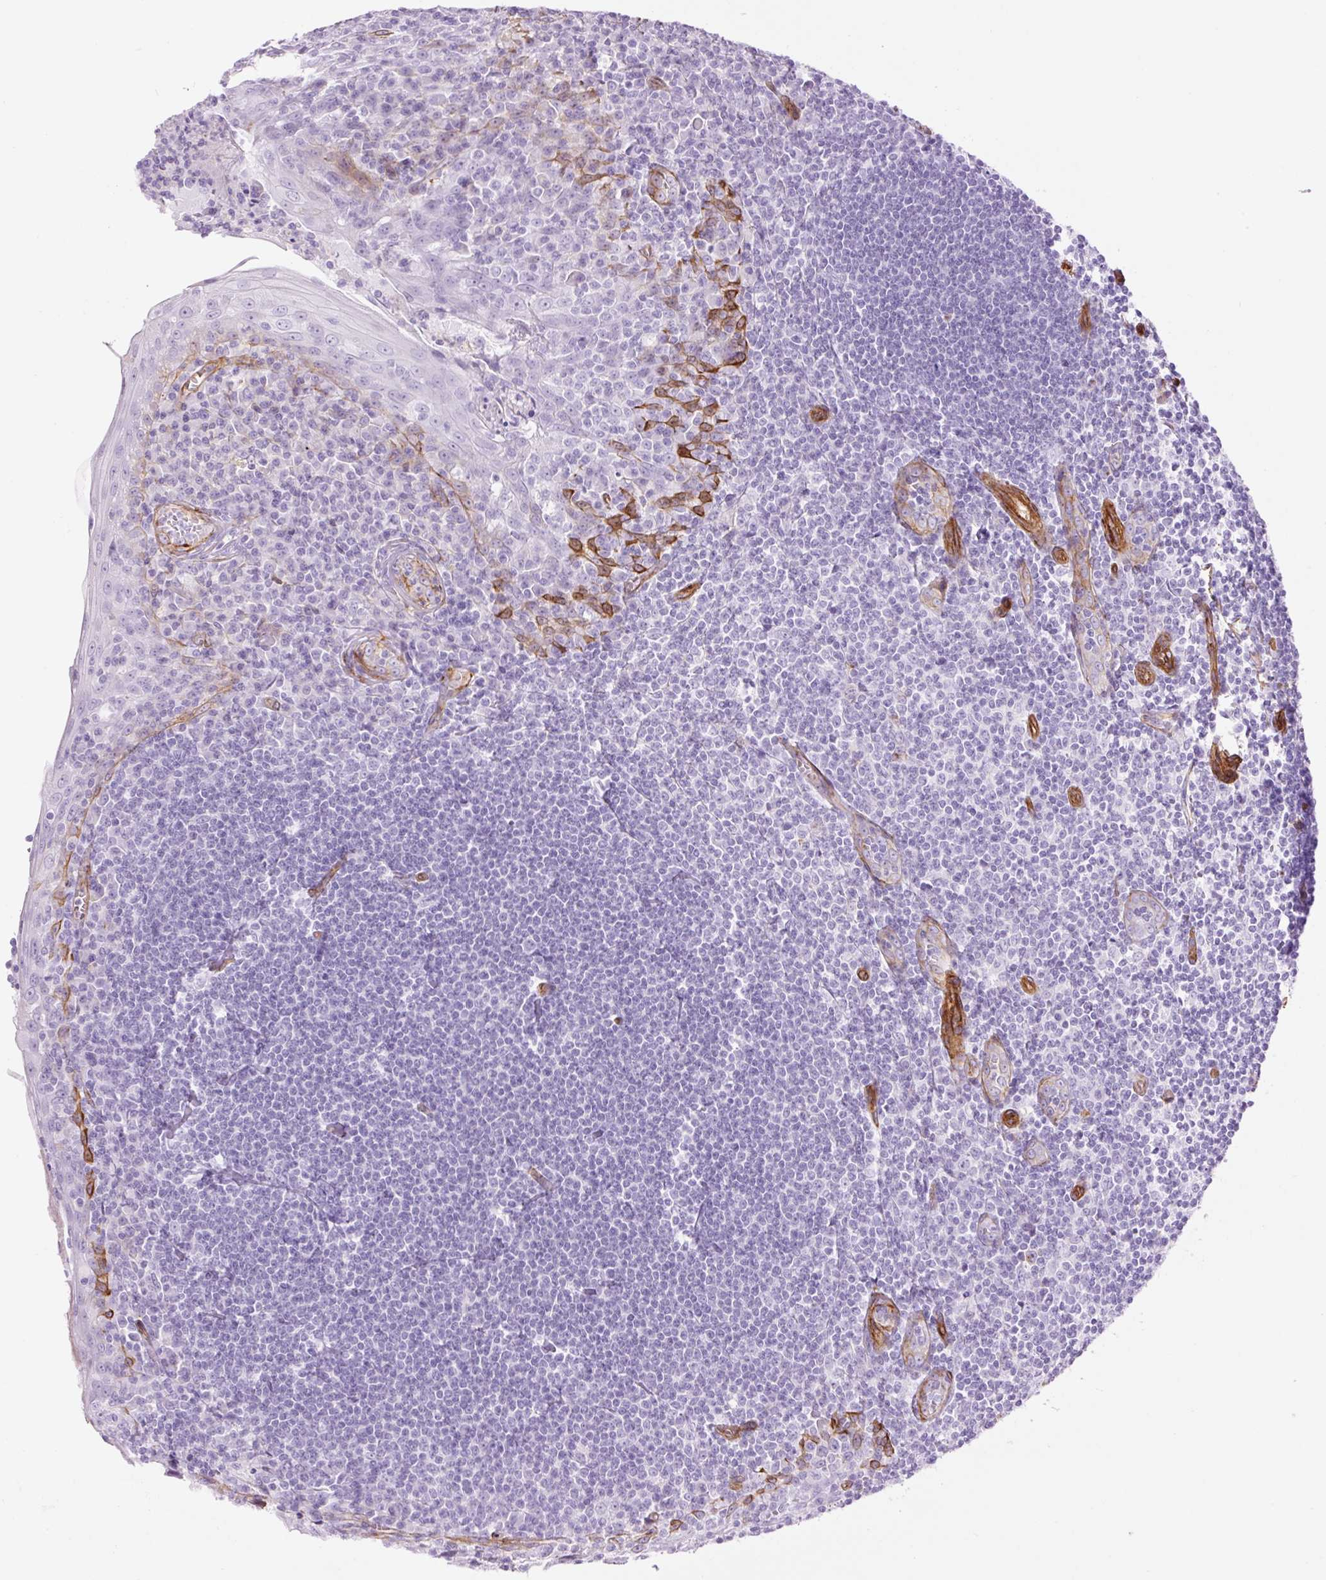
{"staining": {"intensity": "negative", "quantity": "none", "location": "none"}, "tissue": "tonsil", "cell_type": "Germinal center cells", "image_type": "normal", "snomed": [{"axis": "morphology", "description": "Normal tissue, NOS"}, {"axis": "topography", "description": "Tonsil"}], "caption": "There is no significant positivity in germinal center cells of tonsil. The staining is performed using DAB (3,3'-diaminobenzidine) brown chromogen with nuclei counter-stained in using hematoxylin.", "gene": "CAV1", "patient": {"sex": "male", "age": 27}}